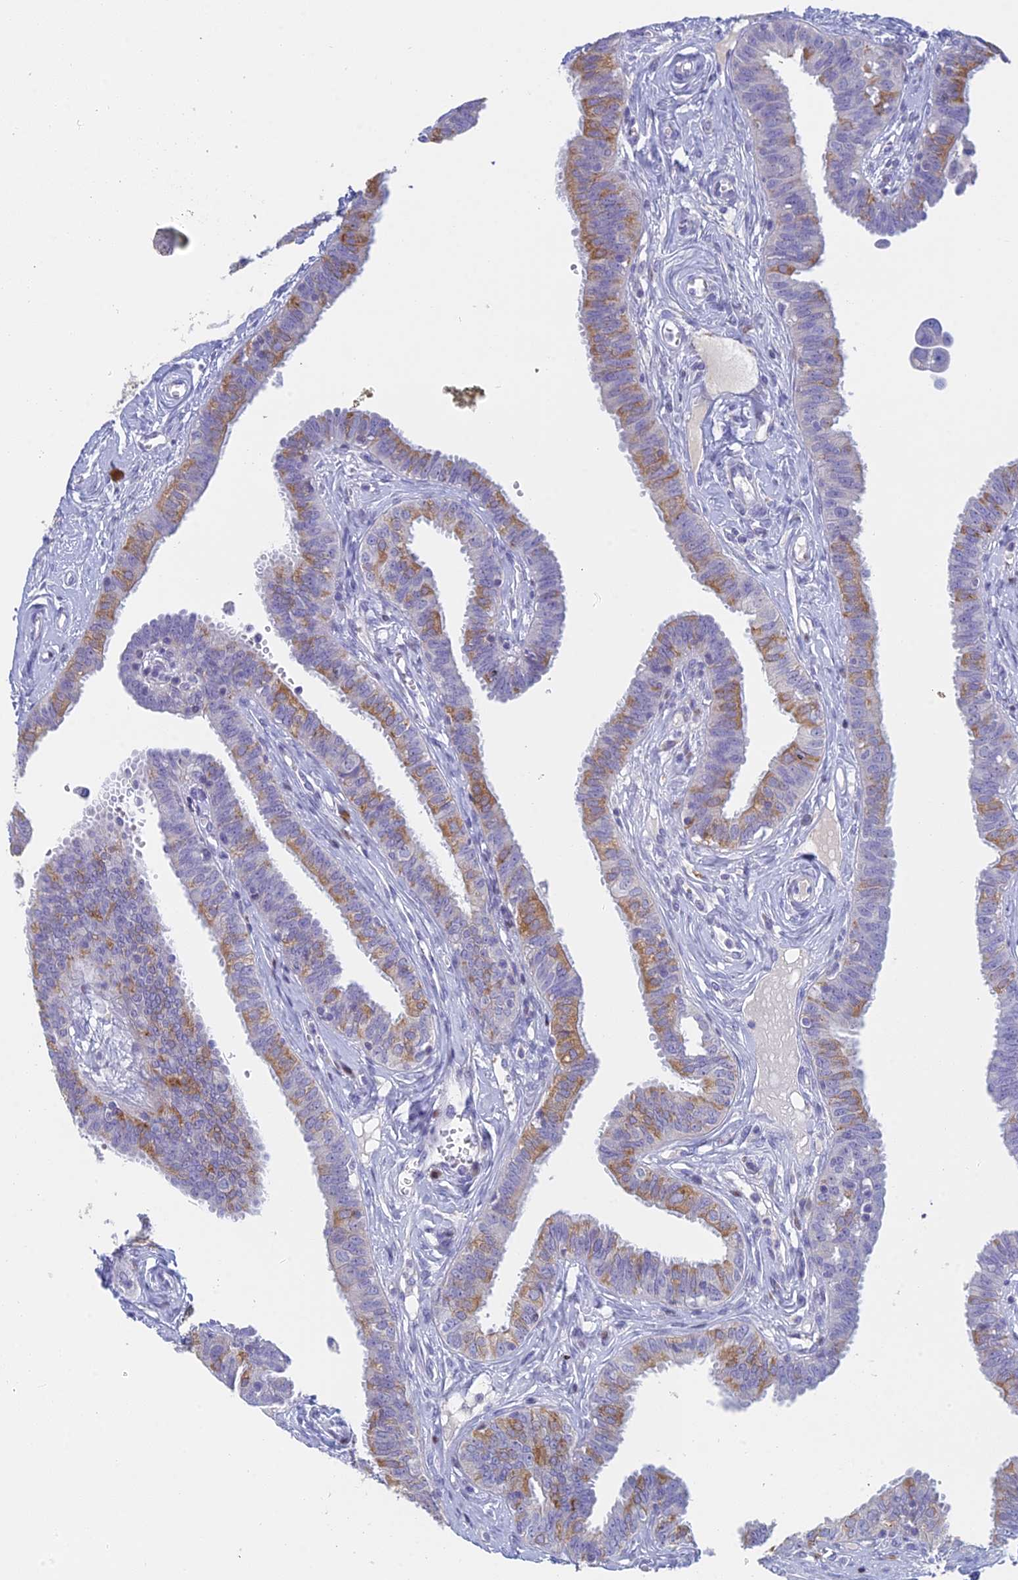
{"staining": {"intensity": "moderate", "quantity": "25%-75%", "location": "cytoplasmic/membranous"}, "tissue": "fallopian tube", "cell_type": "Glandular cells", "image_type": "normal", "snomed": [{"axis": "morphology", "description": "Normal tissue, NOS"}, {"axis": "morphology", "description": "Carcinoma, NOS"}, {"axis": "topography", "description": "Fallopian tube"}, {"axis": "topography", "description": "Ovary"}], "caption": "This image demonstrates immunohistochemistry staining of normal human fallopian tube, with medium moderate cytoplasmic/membranous expression in approximately 25%-75% of glandular cells.", "gene": "REXO5", "patient": {"sex": "female", "age": 59}}